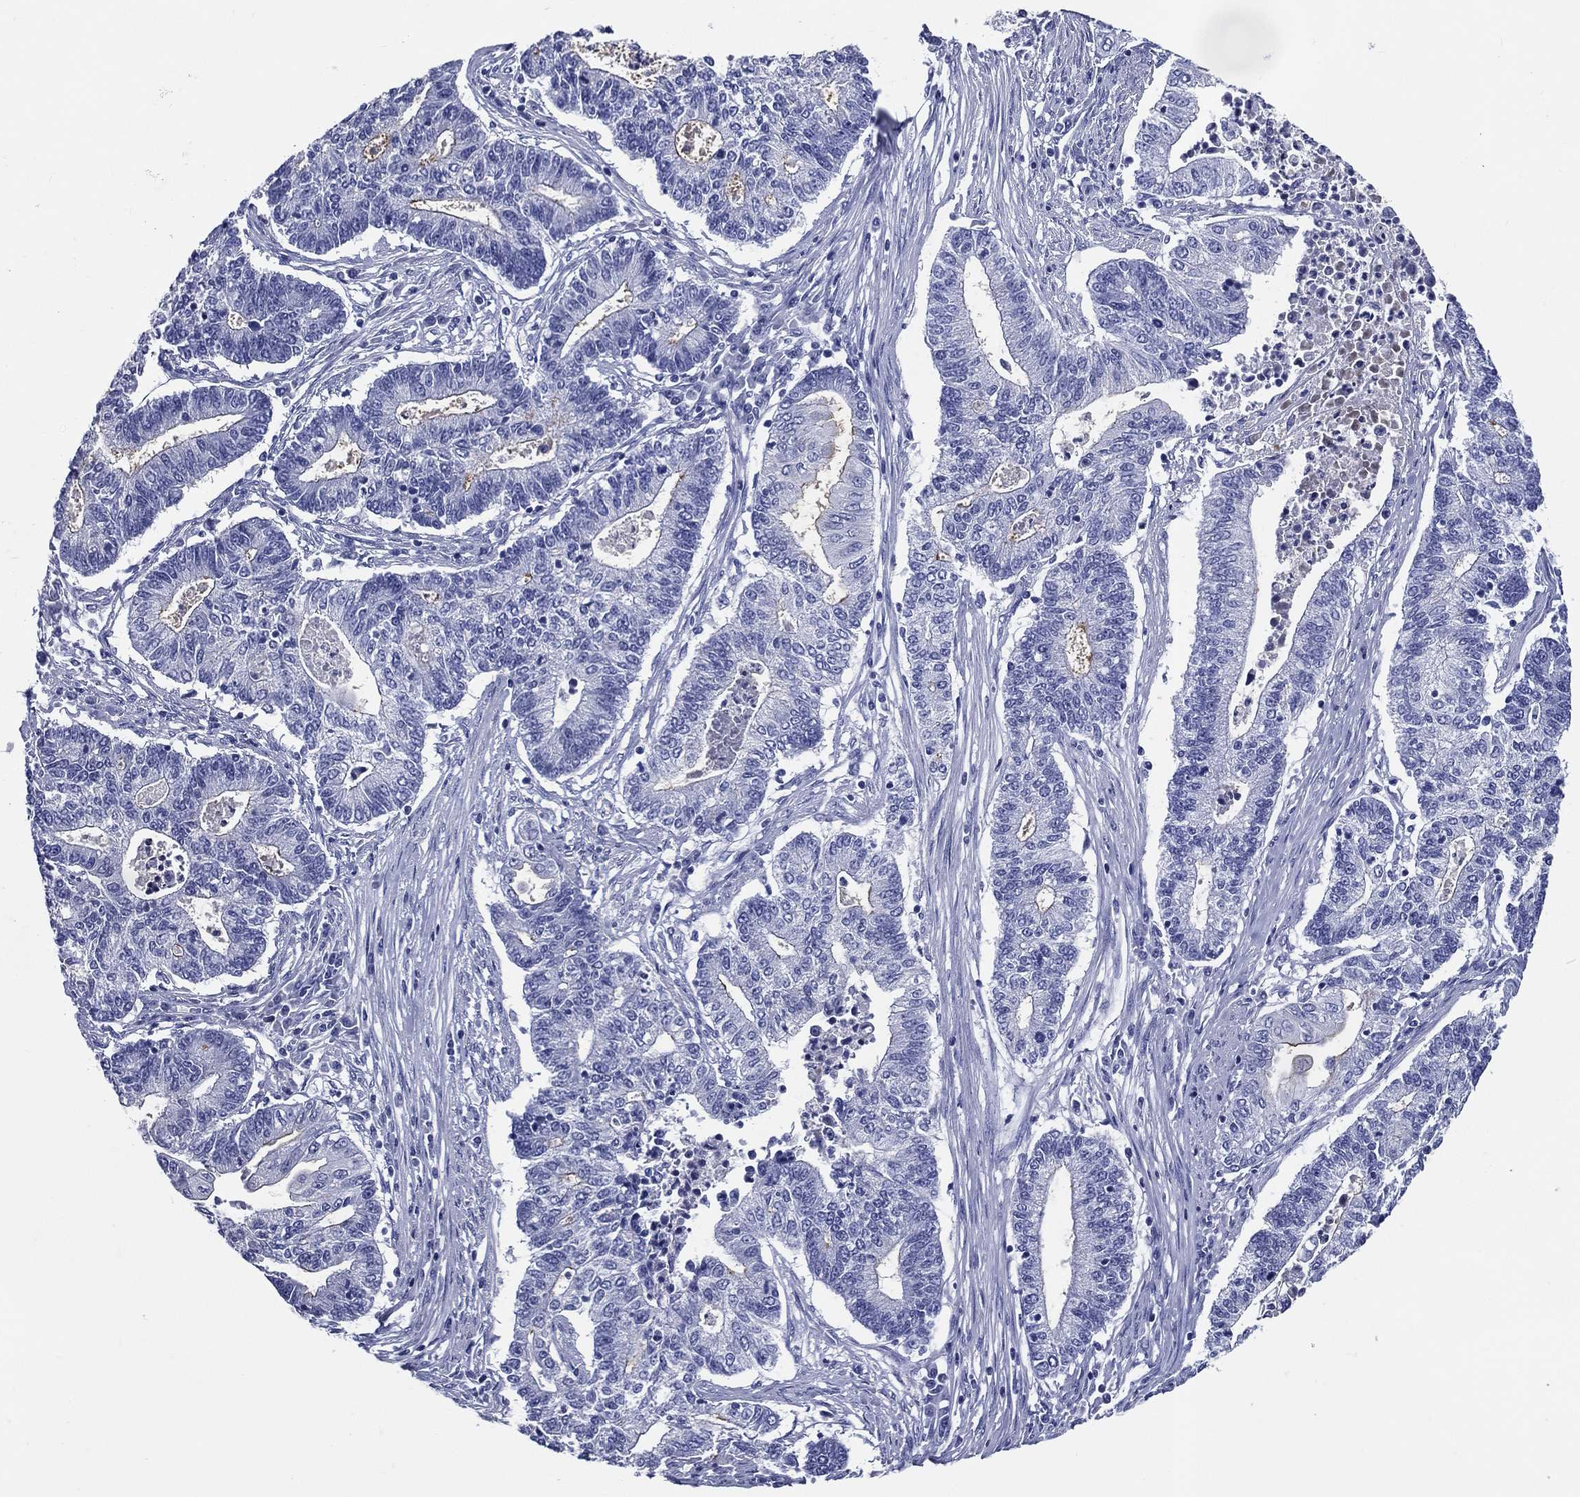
{"staining": {"intensity": "negative", "quantity": "none", "location": "none"}, "tissue": "endometrial cancer", "cell_type": "Tumor cells", "image_type": "cancer", "snomed": [{"axis": "morphology", "description": "Adenocarcinoma, NOS"}, {"axis": "topography", "description": "Uterus"}, {"axis": "topography", "description": "Endometrium"}], "caption": "Image shows no significant protein expression in tumor cells of endometrial cancer (adenocarcinoma).", "gene": "ACE2", "patient": {"sex": "female", "age": 54}}